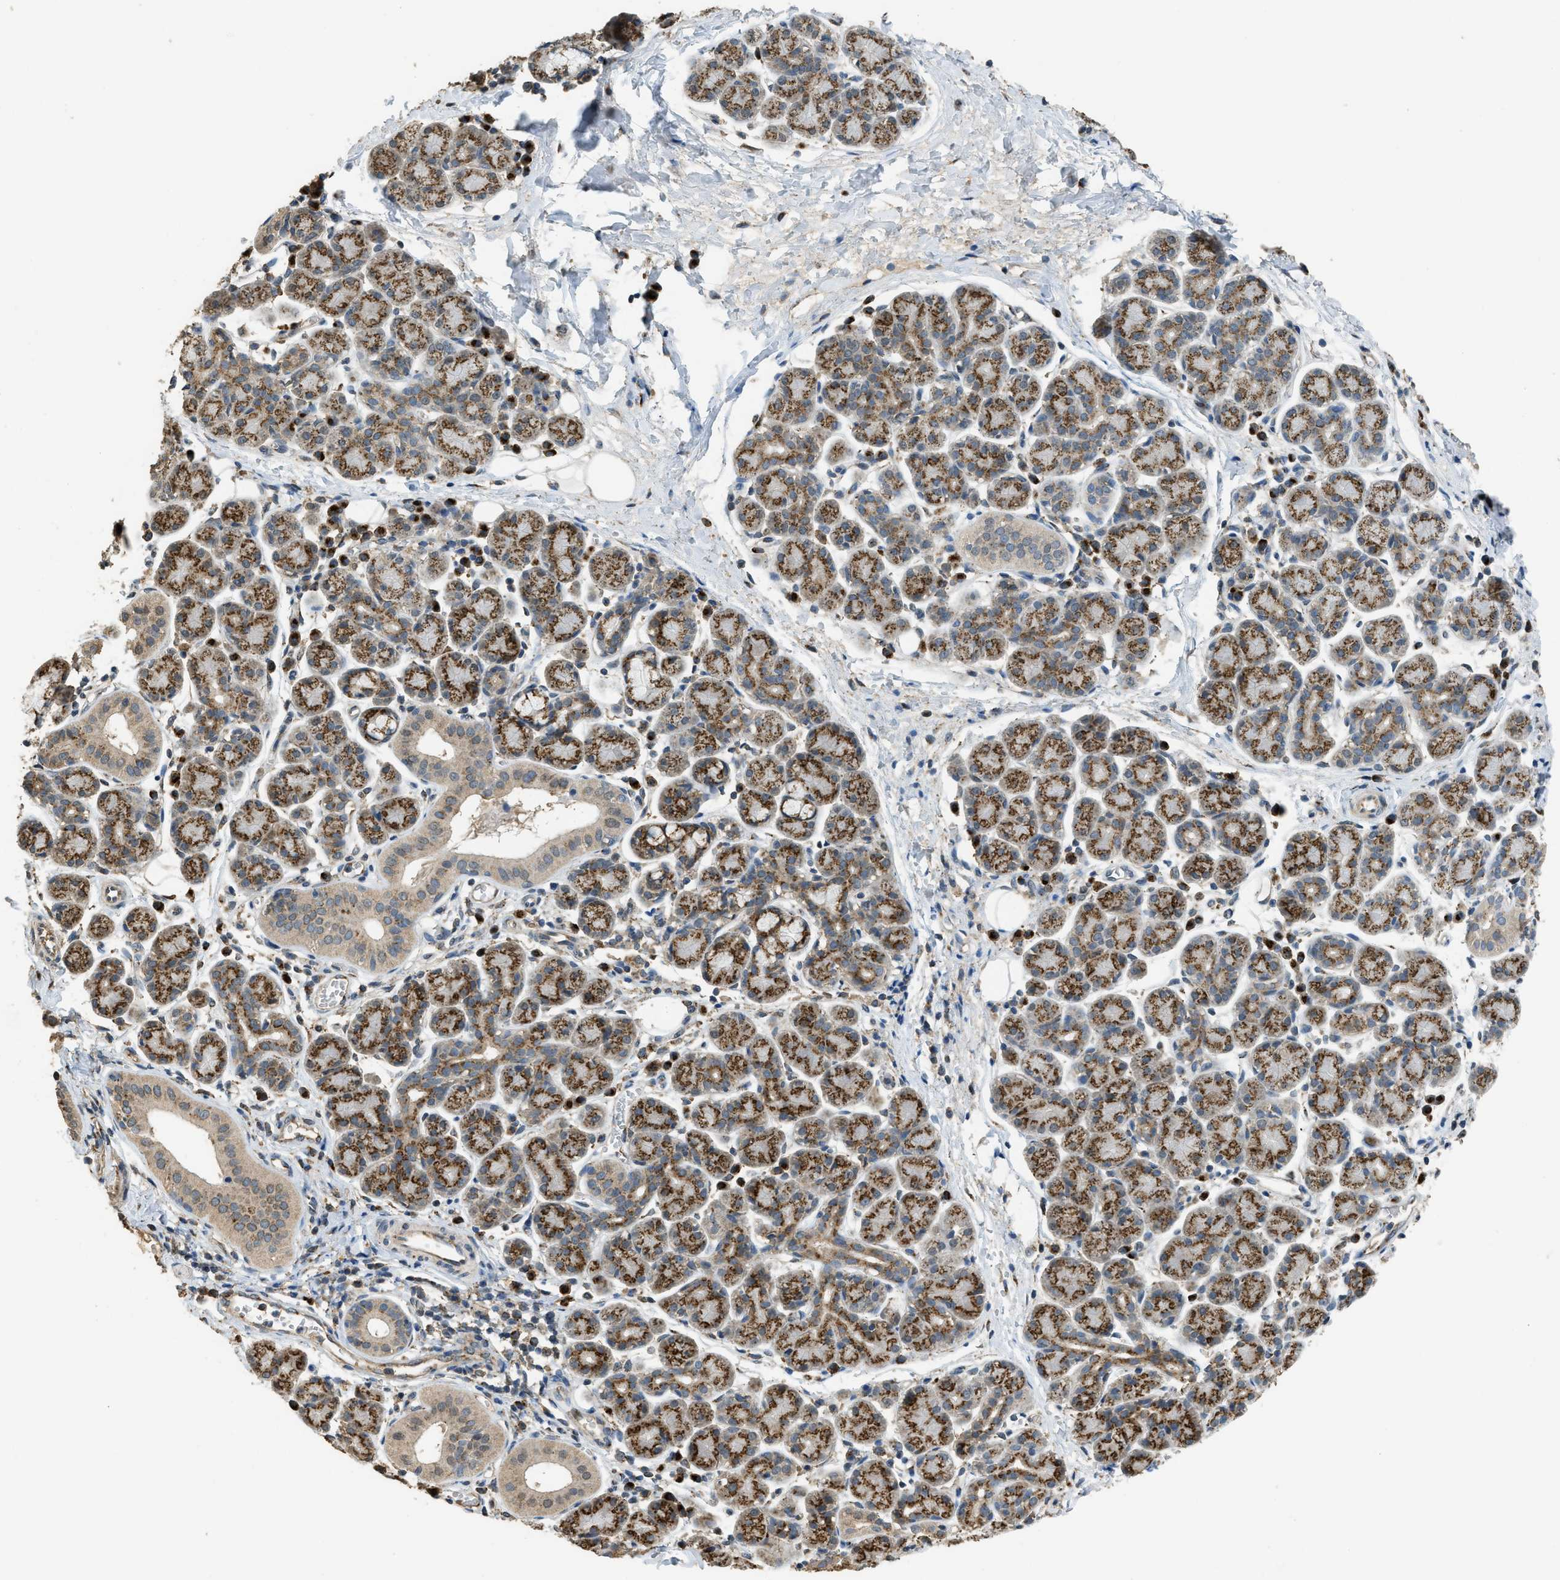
{"staining": {"intensity": "moderate", "quantity": ">75%", "location": "cytoplasmic/membranous"}, "tissue": "salivary gland", "cell_type": "Glandular cells", "image_type": "normal", "snomed": [{"axis": "morphology", "description": "Normal tissue, NOS"}, {"axis": "morphology", "description": "Inflammation, NOS"}, {"axis": "topography", "description": "Lymph node"}, {"axis": "topography", "description": "Salivary gland"}], "caption": "A high-resolution photomicrograph shows immunohistochemistry (IHC) staining of normal salivary gland, which demonstrates moderate cytoplasmic/membranous staining in approximately >75% of glandular cells.", "gene": "IPO7", "patient": {"sex": "male", "age": 3}}